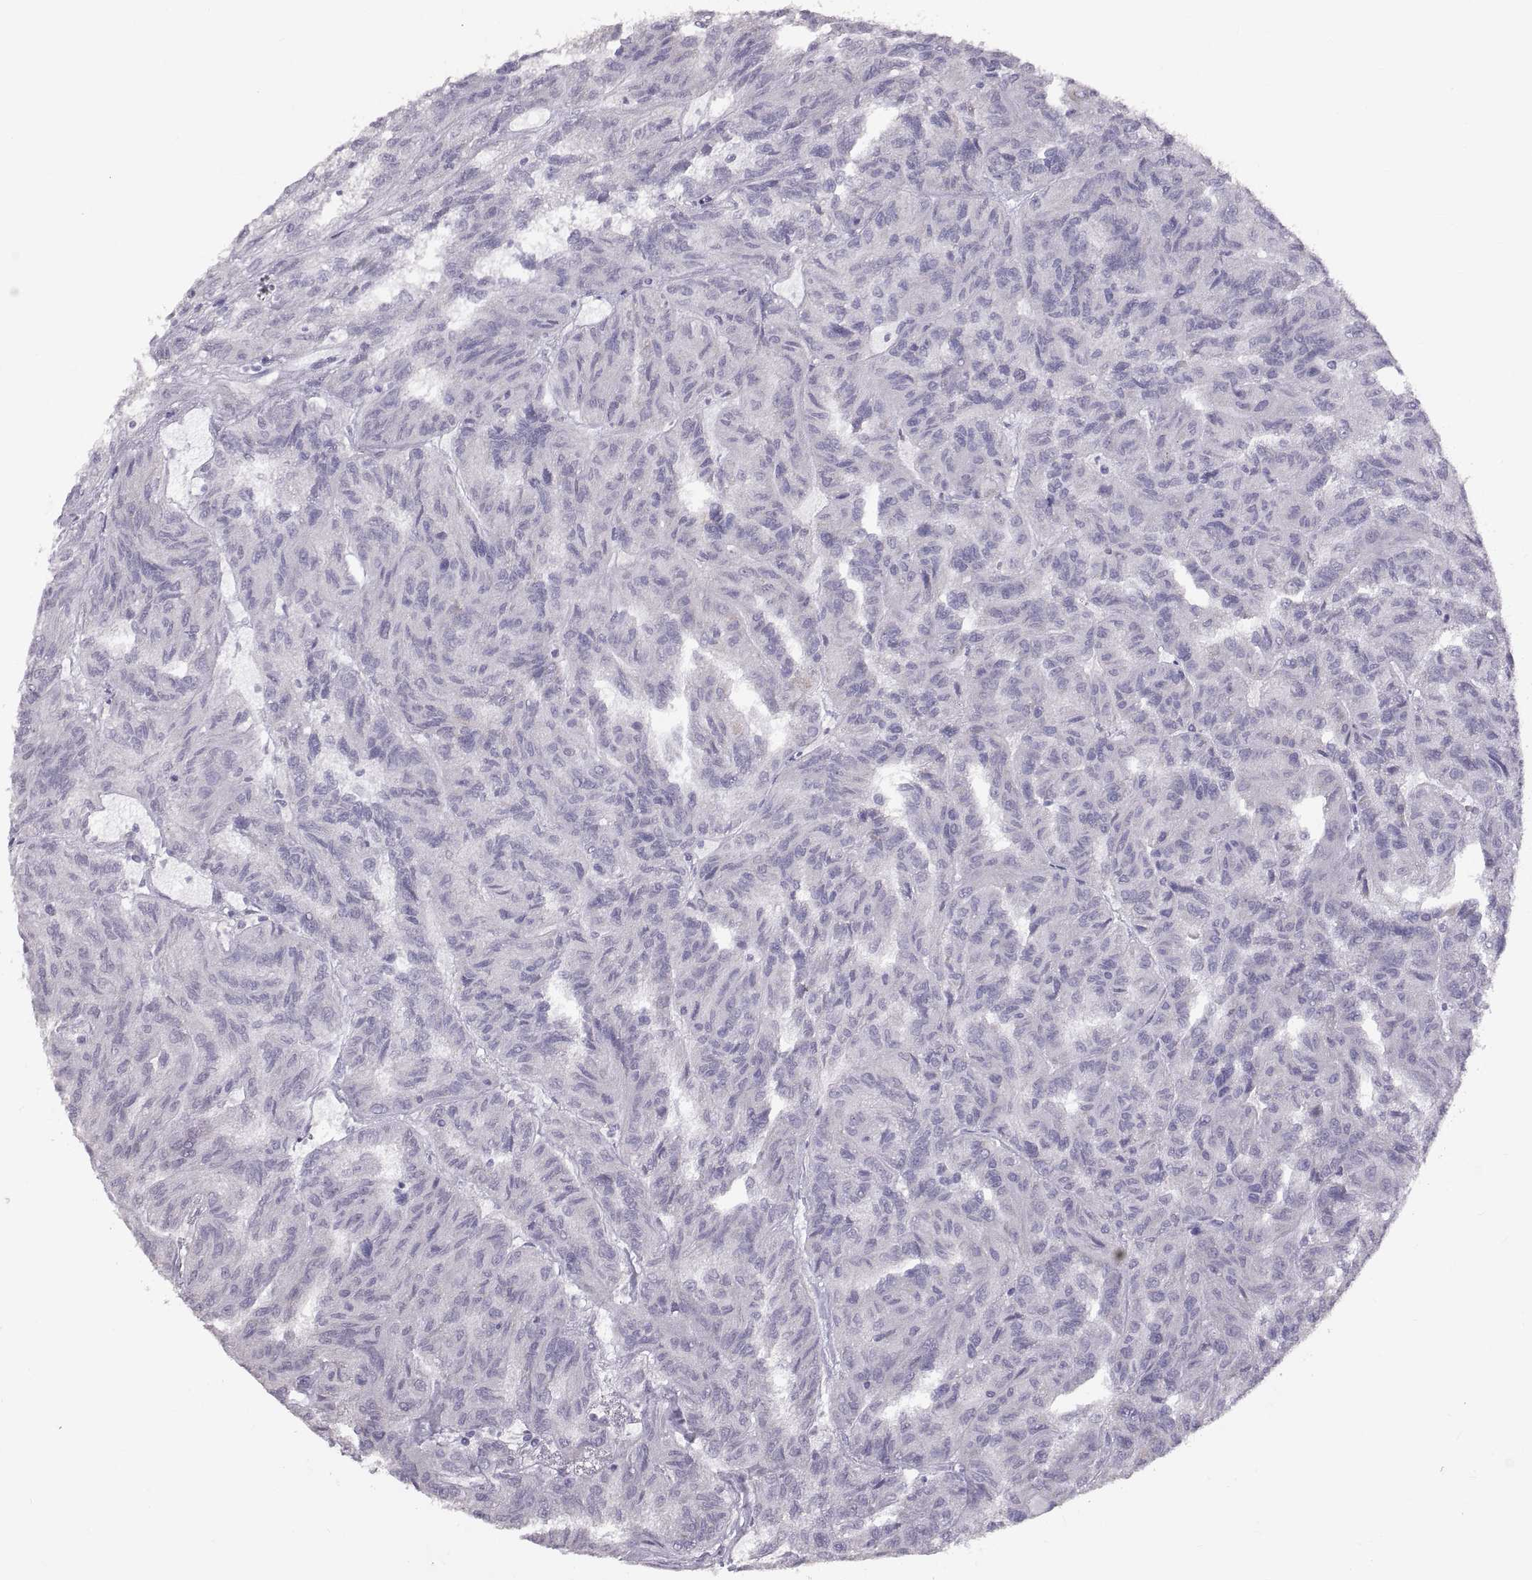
{"staining": {"intensity": "negative", "quantity": "none", "location": "none"}, "tissue": "renal cancer", "cell_type": "Tumor cells", "image_type": "cancer", "snomed": [{"axis": "morphology", "description": "Adenocarcinoma, NOS"}, {"axis": "topography", "description": "Kidney"}], "caption": "There is no significant staining in tumor cells of renal cancer (adenocarcinoma).", "gene": "WBP2NL", "patient": {"sex": "male", "age": 79}}